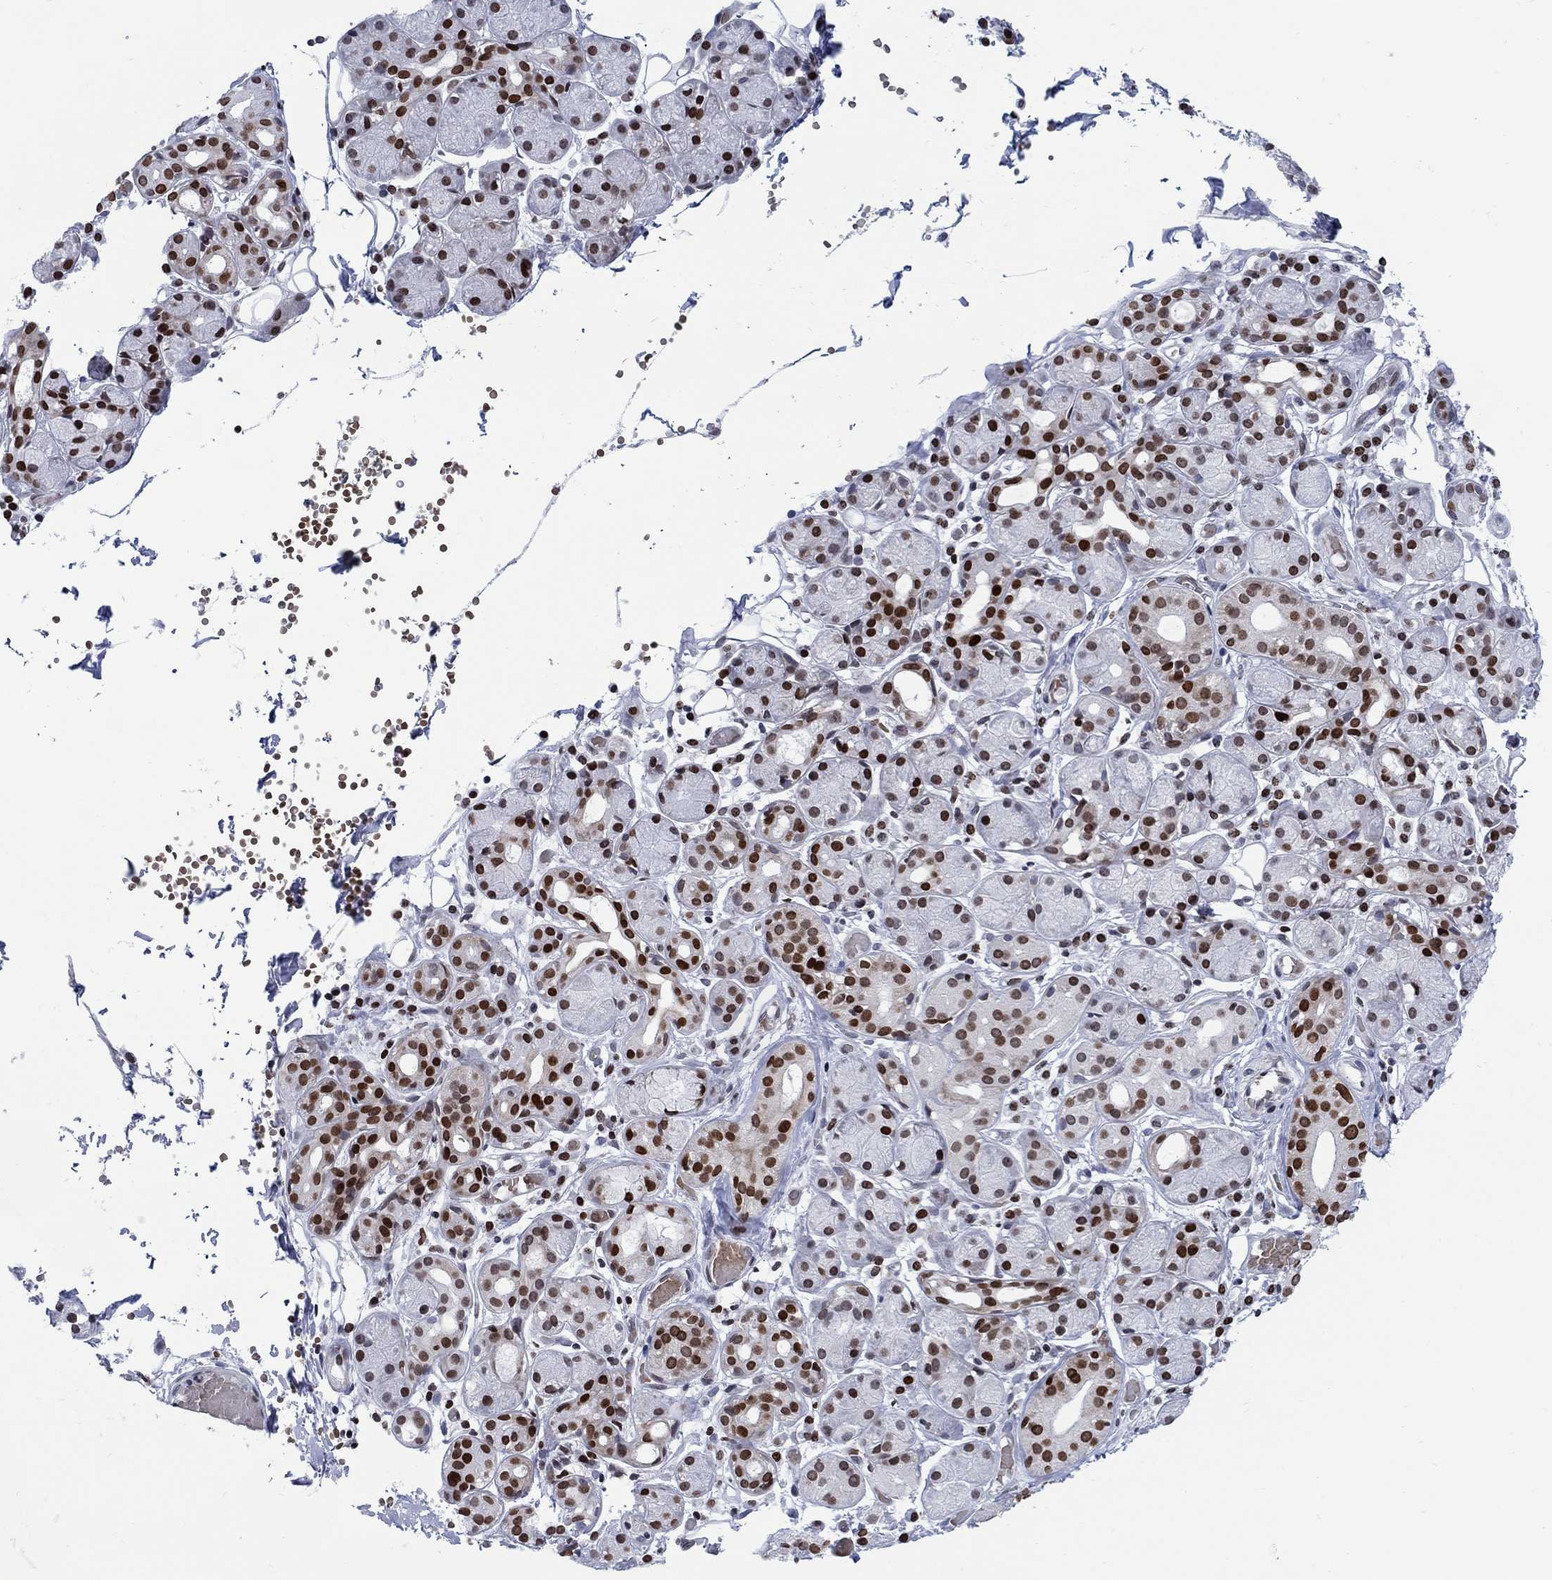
{"staining": {"intensity": "strong", "quantity": "25%-75%", "location": "nuclear"}, "tissue": "salivary gland", "cell_type": "Glandular cells", "image_type": "normal", "snomed": [{"axis": "morphology", "description": "Normal tissue, NOS"}, {"axis": "topography", "description": "Salivary gland"}, {"axis": "topography", "description": "Peripheral nerve tissue"}], "caption": "This micrograph displays immunohistochemistry (IHC) staining of unremarkable human salivary gland, with high strong nuclear positivity in about 25%-75% of glandular cells.", "gene": "HMGA1", "patient": {"sex": "male", "age": 71}}